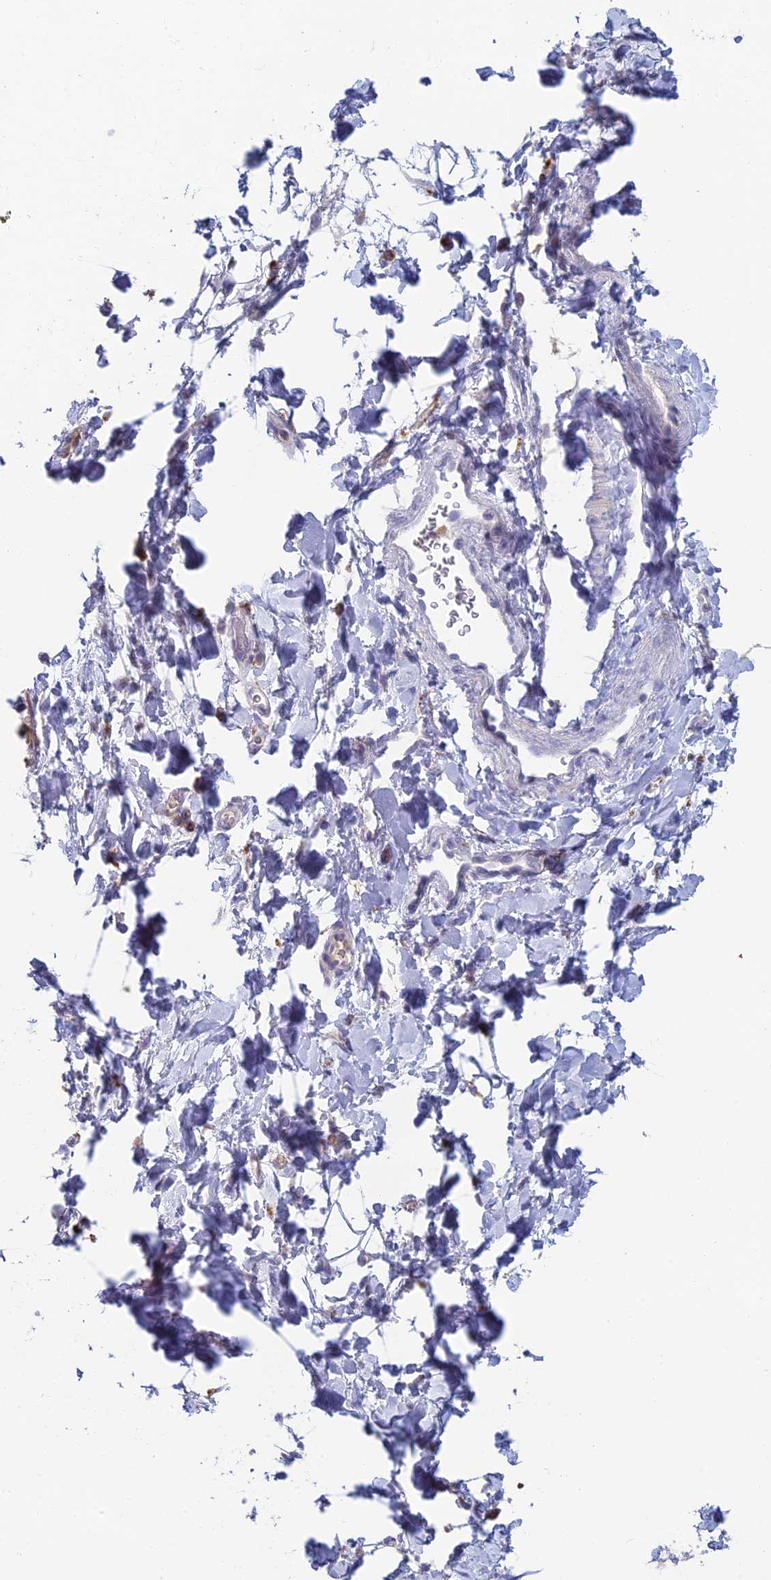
{"staining": {"intensity": "negative", "quantity": "none", "location": "none"}, "tissue": "adipose tissue", "cell_type": "Adipocytes", "image_type": "normal", "snomed": [{"axis": "morphology", "description": "Normal tissue, NOS"}, {"axis": "topography", "description": "Breast"}], "caption": "DAB (3,3'-diaminobenzidine) immunohistochemical staining of benign adipose tissue demonstrates no significant staining in adipocytes. (DAB immunohistochemistry (IHC), high magnification).", "gene": "FERD3L", "patient": {"sex": "female", "age": 26}}